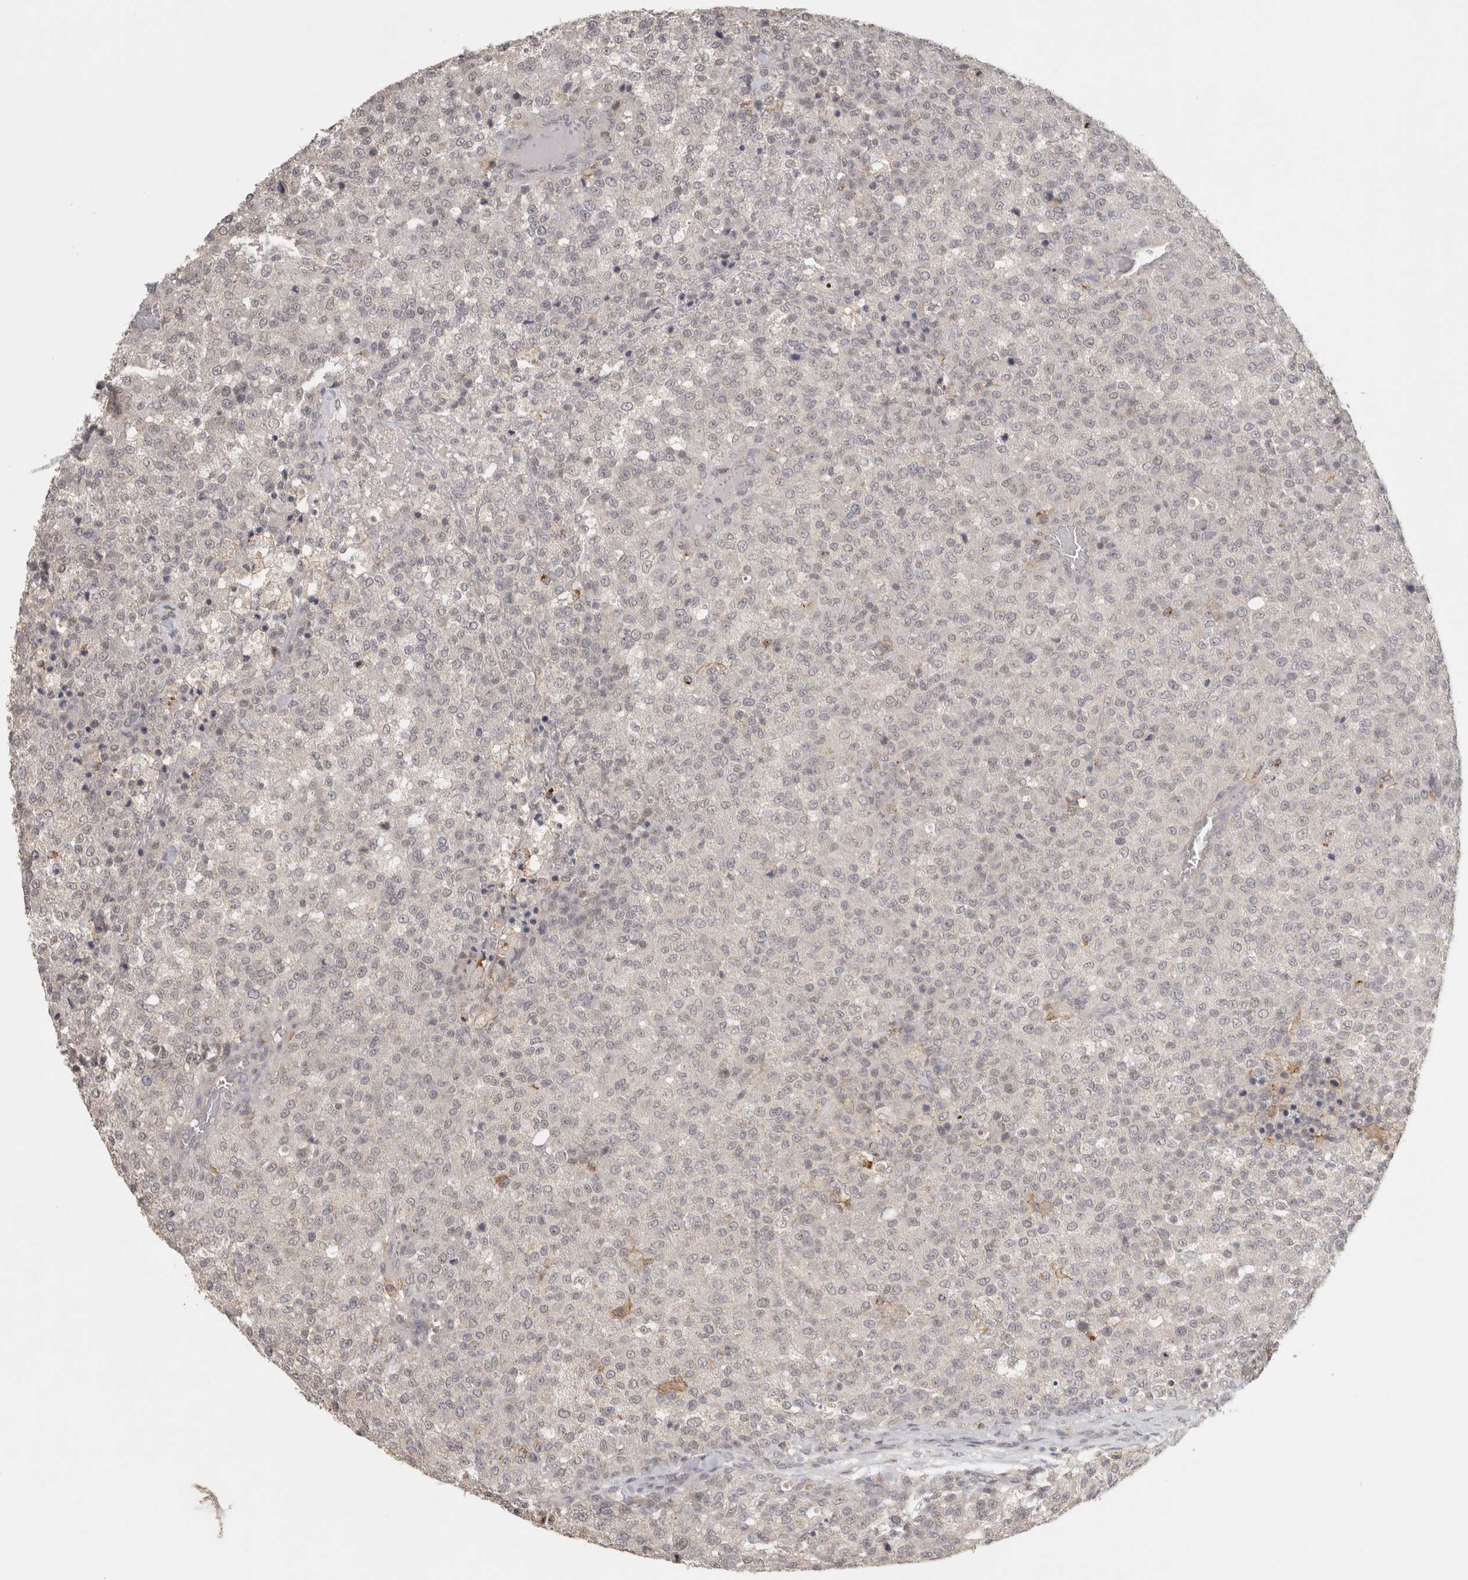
{"staining": {"intensity": "negative", "quantity": "none", "location": "none"}, "tissue": "testis cancer", "cell_type": "Tumor cells", "image_type": "cancer", "snomed": [{"axis": "morphology", "description": "Seminoma, NOS"}, {"axis": "topography", "description": "Testis"}], "caption": "DAB immunohistochemical staining of seminoma (testis) displays no significant staining in tumor cells.", "gene": "HAVCR2", "patient": {"sex": "male", "age": 59}}